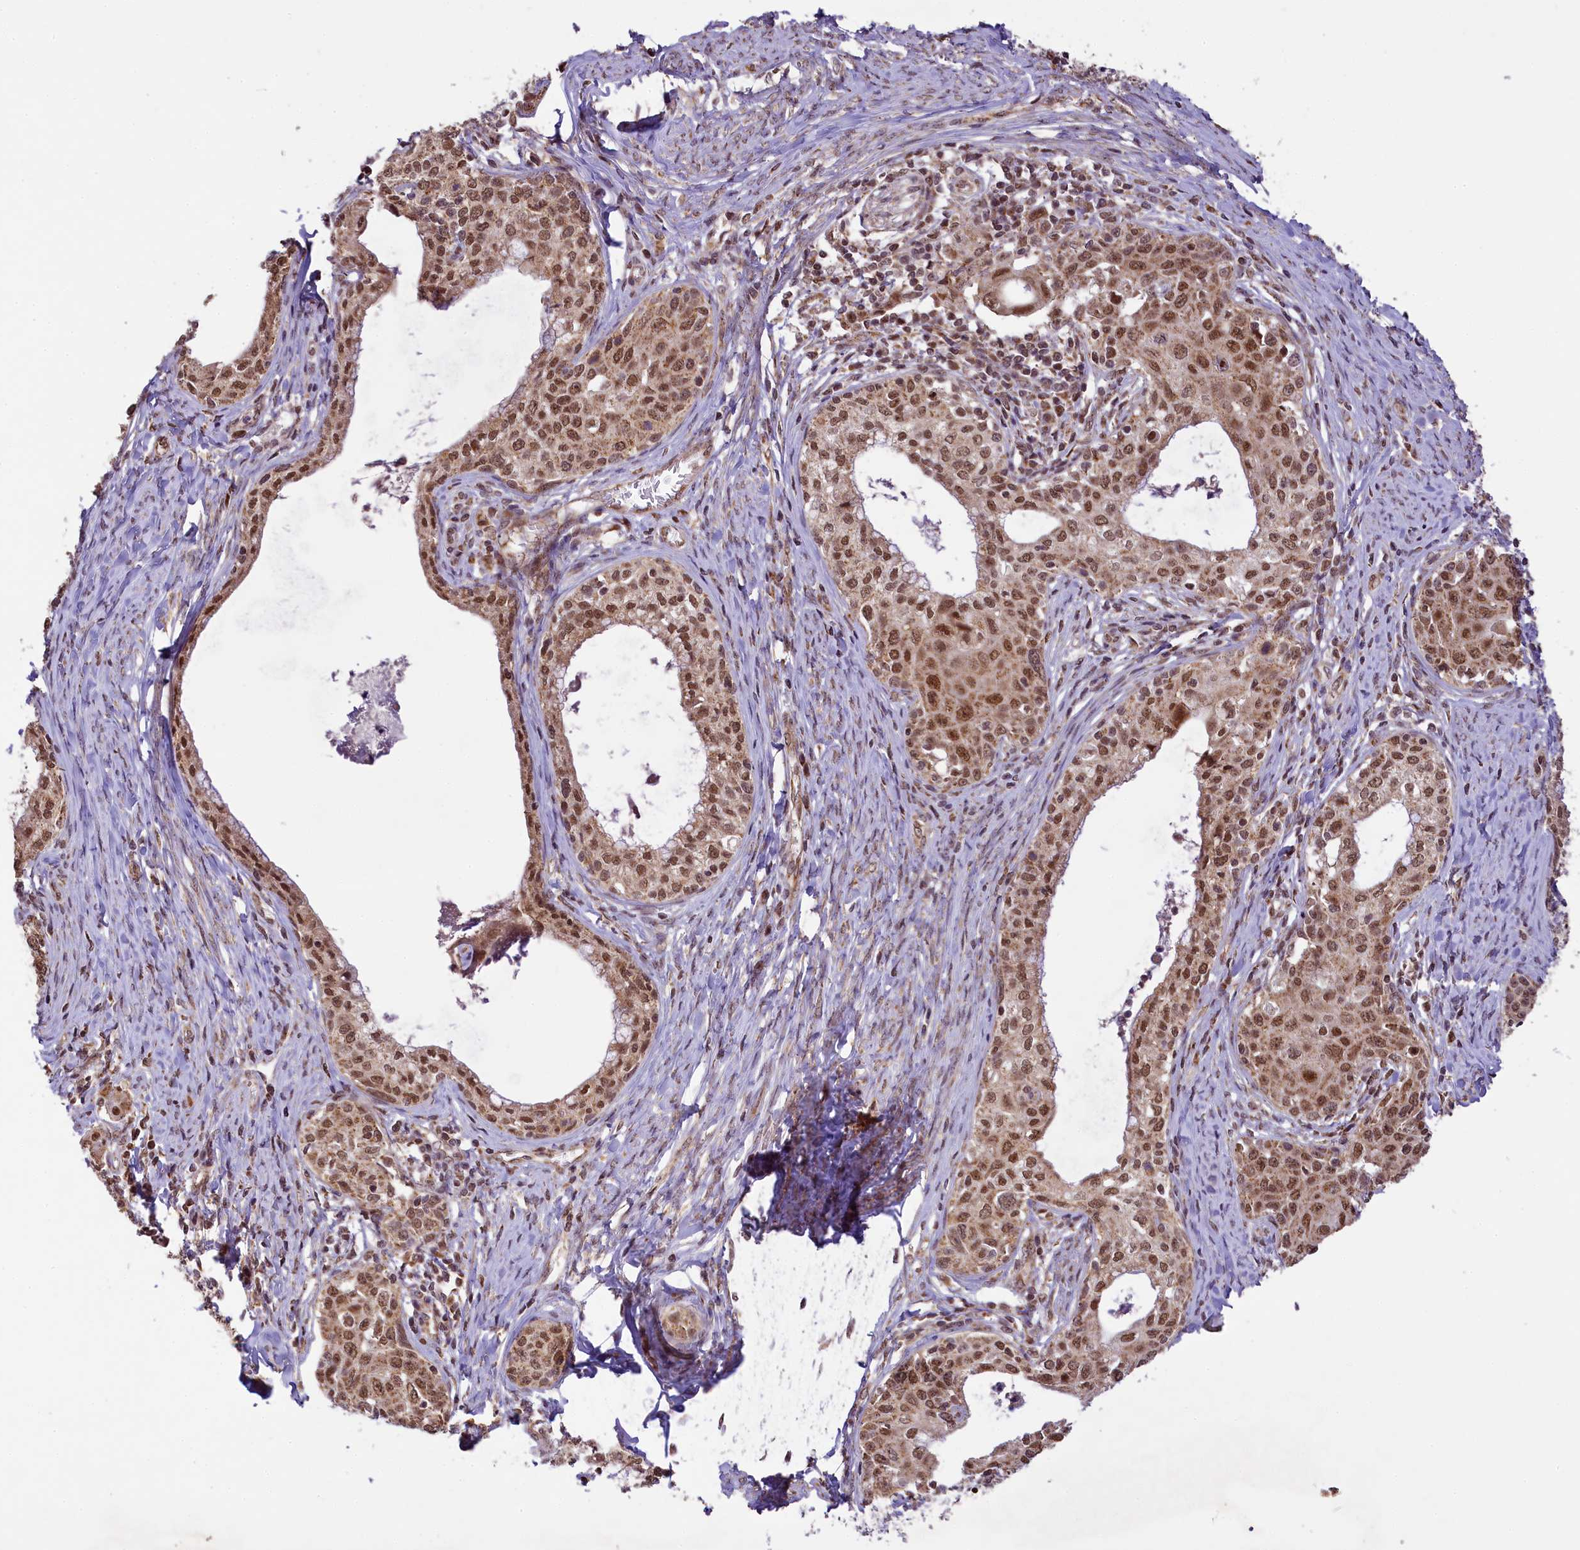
{"staining": {"intensity": "moderate", "quantity": ">75%", "location": "cytoplasmic/membranous,nuclear"}, "tissue": "cervical cancer", "cell_type": "Tumor cells", "image_type": "cancer", "snomed": [{"axis": "morphology", "description": "Squamous cell carcinoma, NOS"}, {"axis": "morphology", "description": "Adenocarcinoma, NOS"}, {"axis": "topography", "description": "Cervix"}], "caption": "This histopathology image shows immunohistochemistry staining of cervical cancer, with medium moderate cytoplasmic/membranous and nuclear expression in approximately >75% of tumor cells.", "gene": "PAF1", "patient": {"sex": "female", "age": 52}}